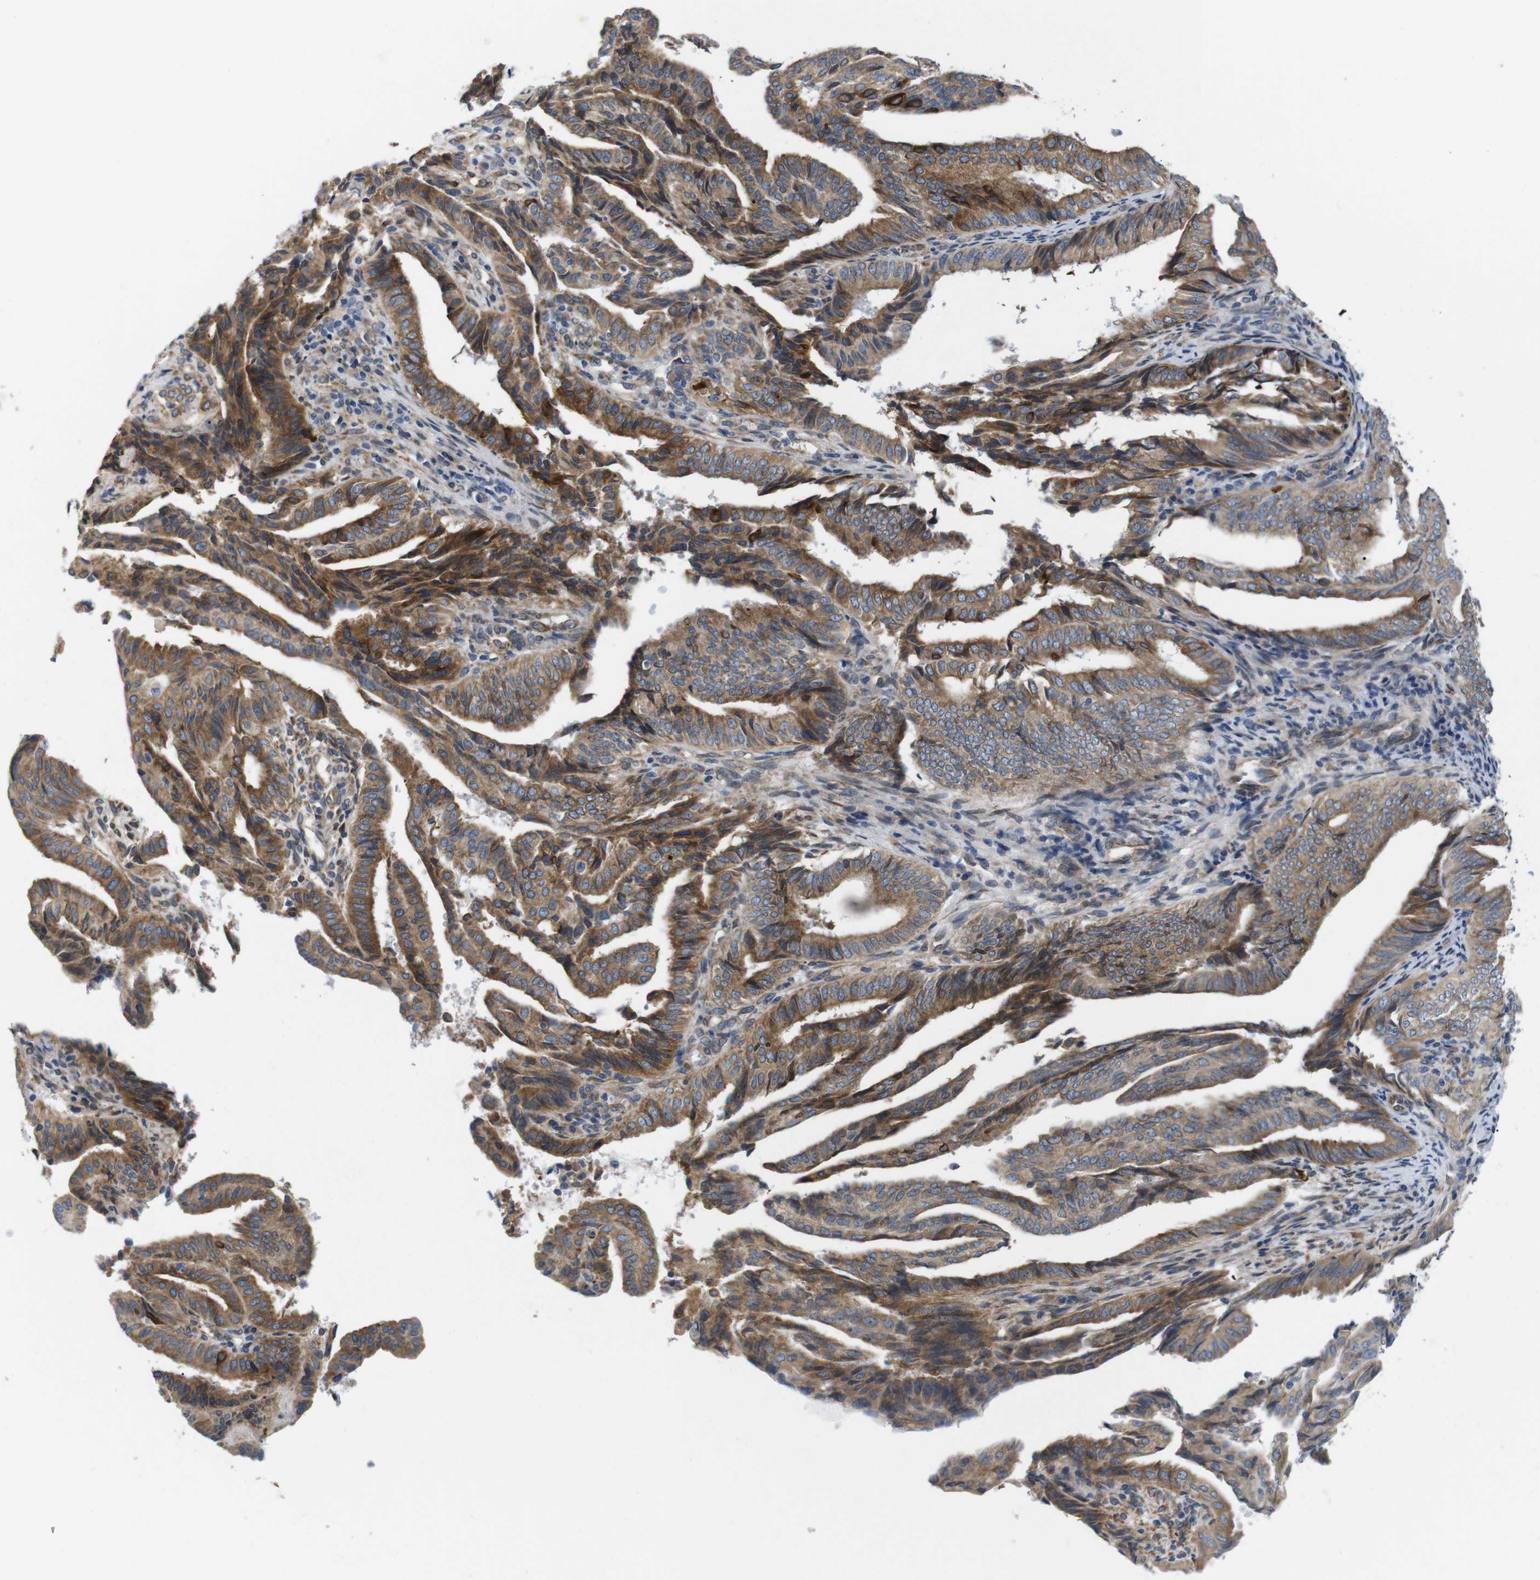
{"staining": {"intensity": "moderate", "quantity": ">75%", "location": "cytoplasmic/membranous"}, "tissue": "endometrial cancer", "cell_type": "Tumor cells", "image_type": "cancer", "snomed": [{"axis": "morphology", "description": "Adenocarcinoma, NOS"}, {"axis": "topography", "description": "Endometrium"}], "caption": "High-power microscopy captured an IHC image of endometrial cancer (adenocarcinoma), revealing moderate cytoplasmic/membranous expression in approximately >75% of tumor cells.", "gene": "HACD3", "patient": {"sex": "female", "age": 58}}